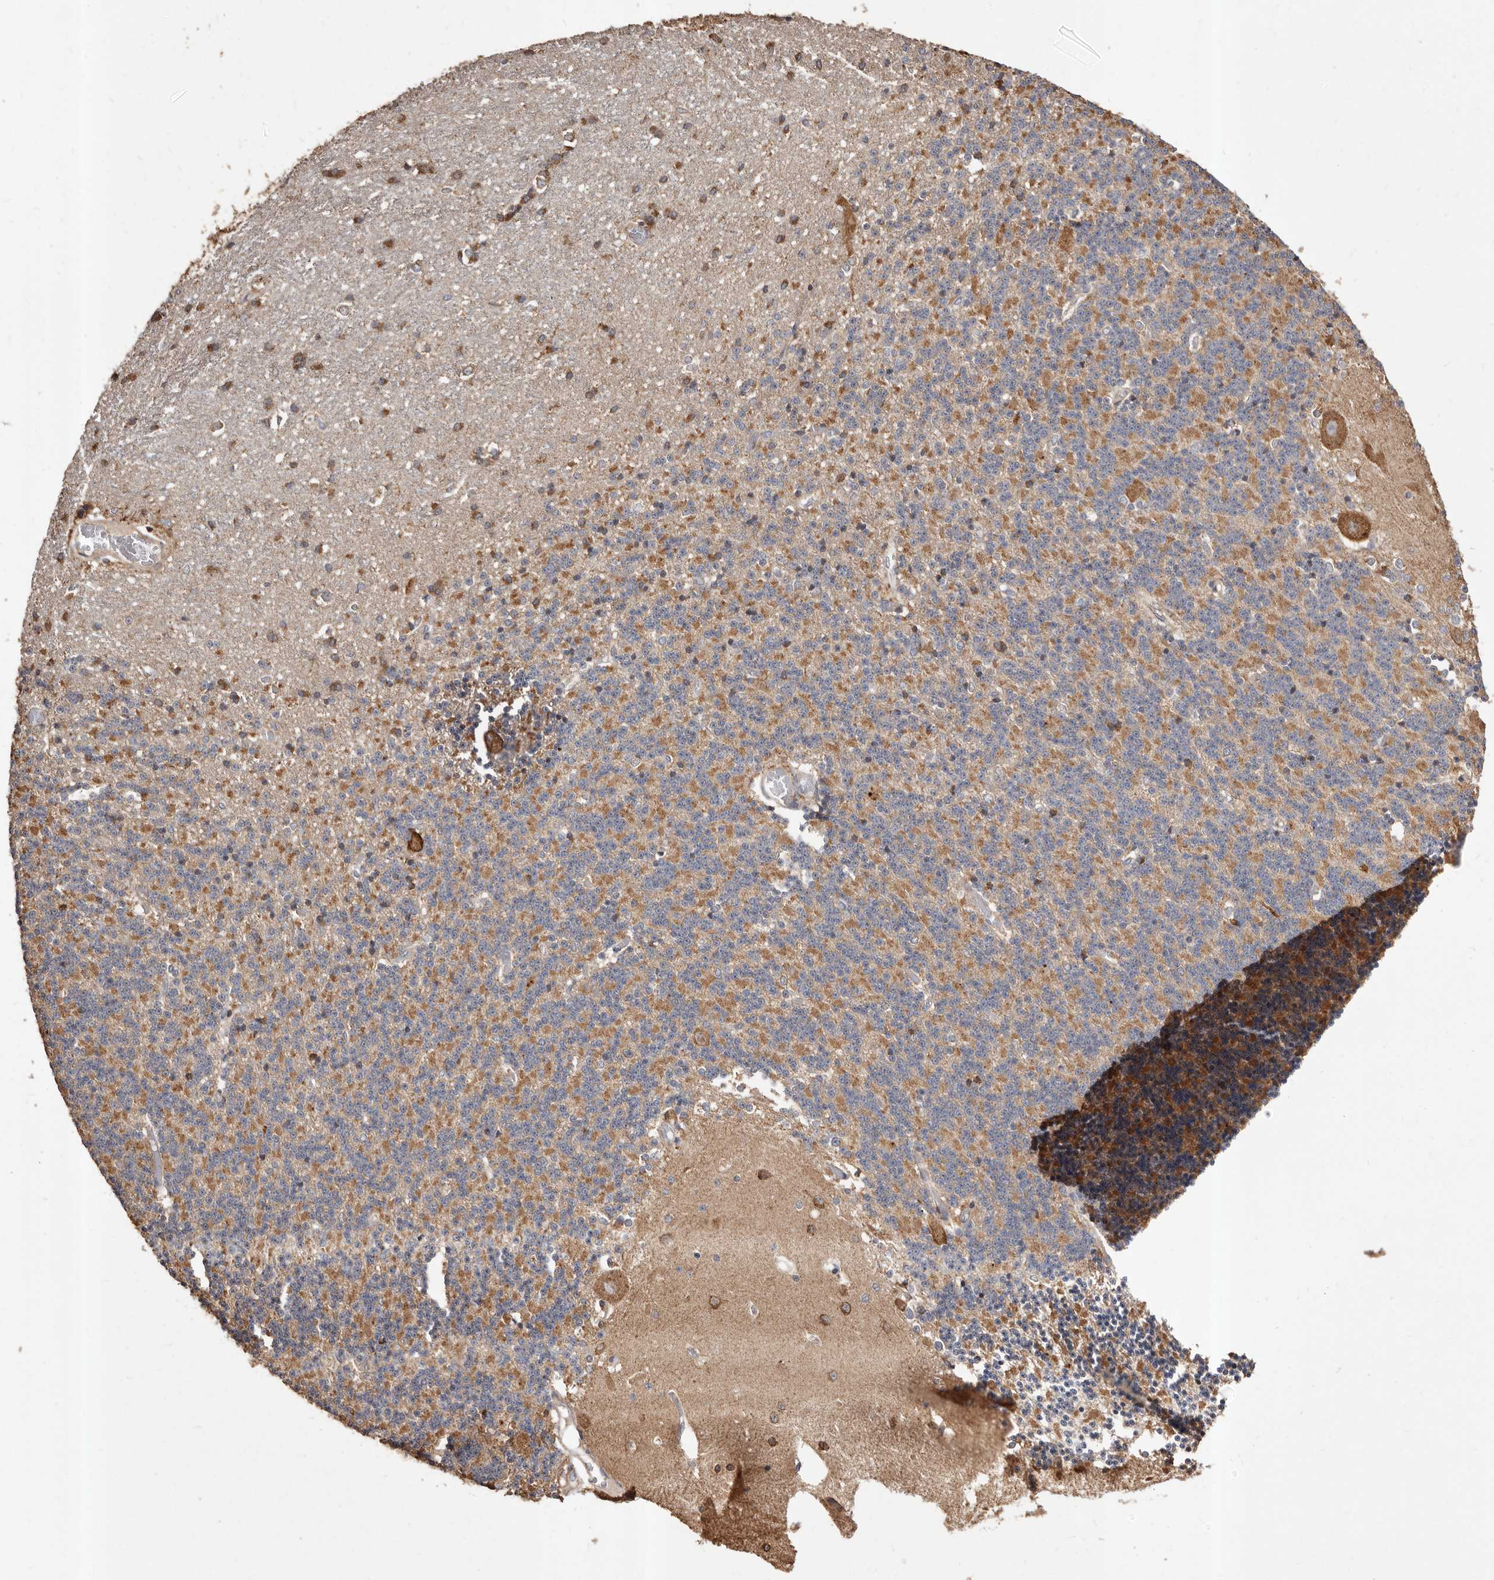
{"staining": {"intensity": "moderate", "quantity": "<25%", "location": "cytoplasmic/membranous"}, "tissue": "cerebellum", "cell_type": "Cells in granular layer", "image_type": "normal", "snomed": [{"axis": "morphology", "description": "Normal tissue, NOS"}, {"axis": "topography", "description": "Cerebellum"}], "caption": "Protein expression analysis of normal human cerebellum reveals moderate cytoplasmic/membranous staining in about <25% of cells in granular layer. (DAB IHC, brown staining for protein, blue staining for nuclei).", "gene": "STEAP2", "patient": {"sex": "male", "age": 37}}